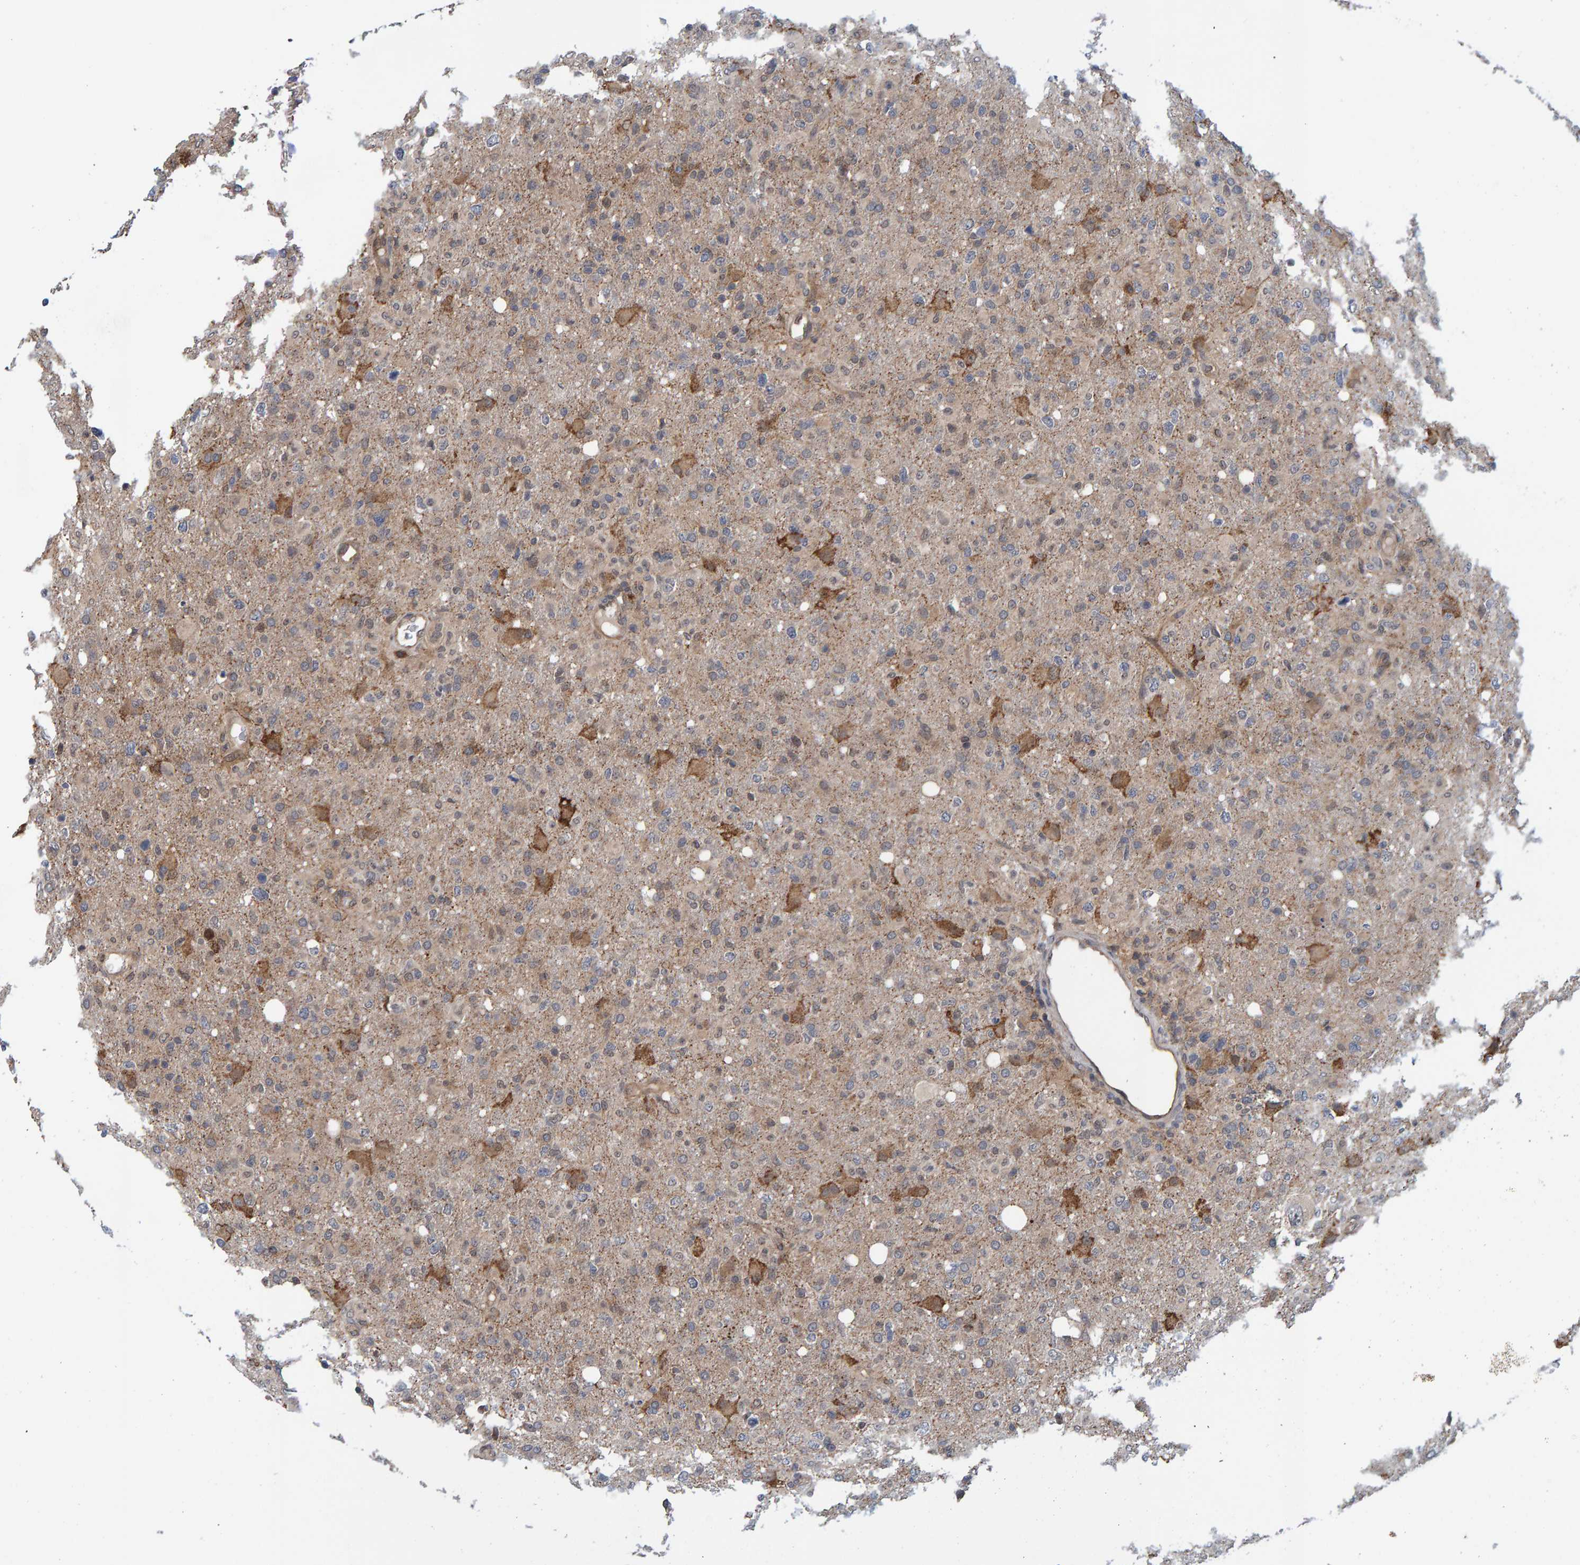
{"staining": {"intensity": "moderate", "quantity": "<25%", "location": "cytoplasmic/membranous"}, "tissue": "glioma", "cell_type": "Tumor cells", "image_type": "cancer", "snomed": [{"axis": "morphology", "description": "Glioma, malignant, High grade"}, {"axis": "topography", "description": "Brain"}], "caption": "Glioma stained with a protein marker shows moderate staining in tumor cells.", "gene": "SCRN2", "patient": {"sex": "female", "age": 57}}